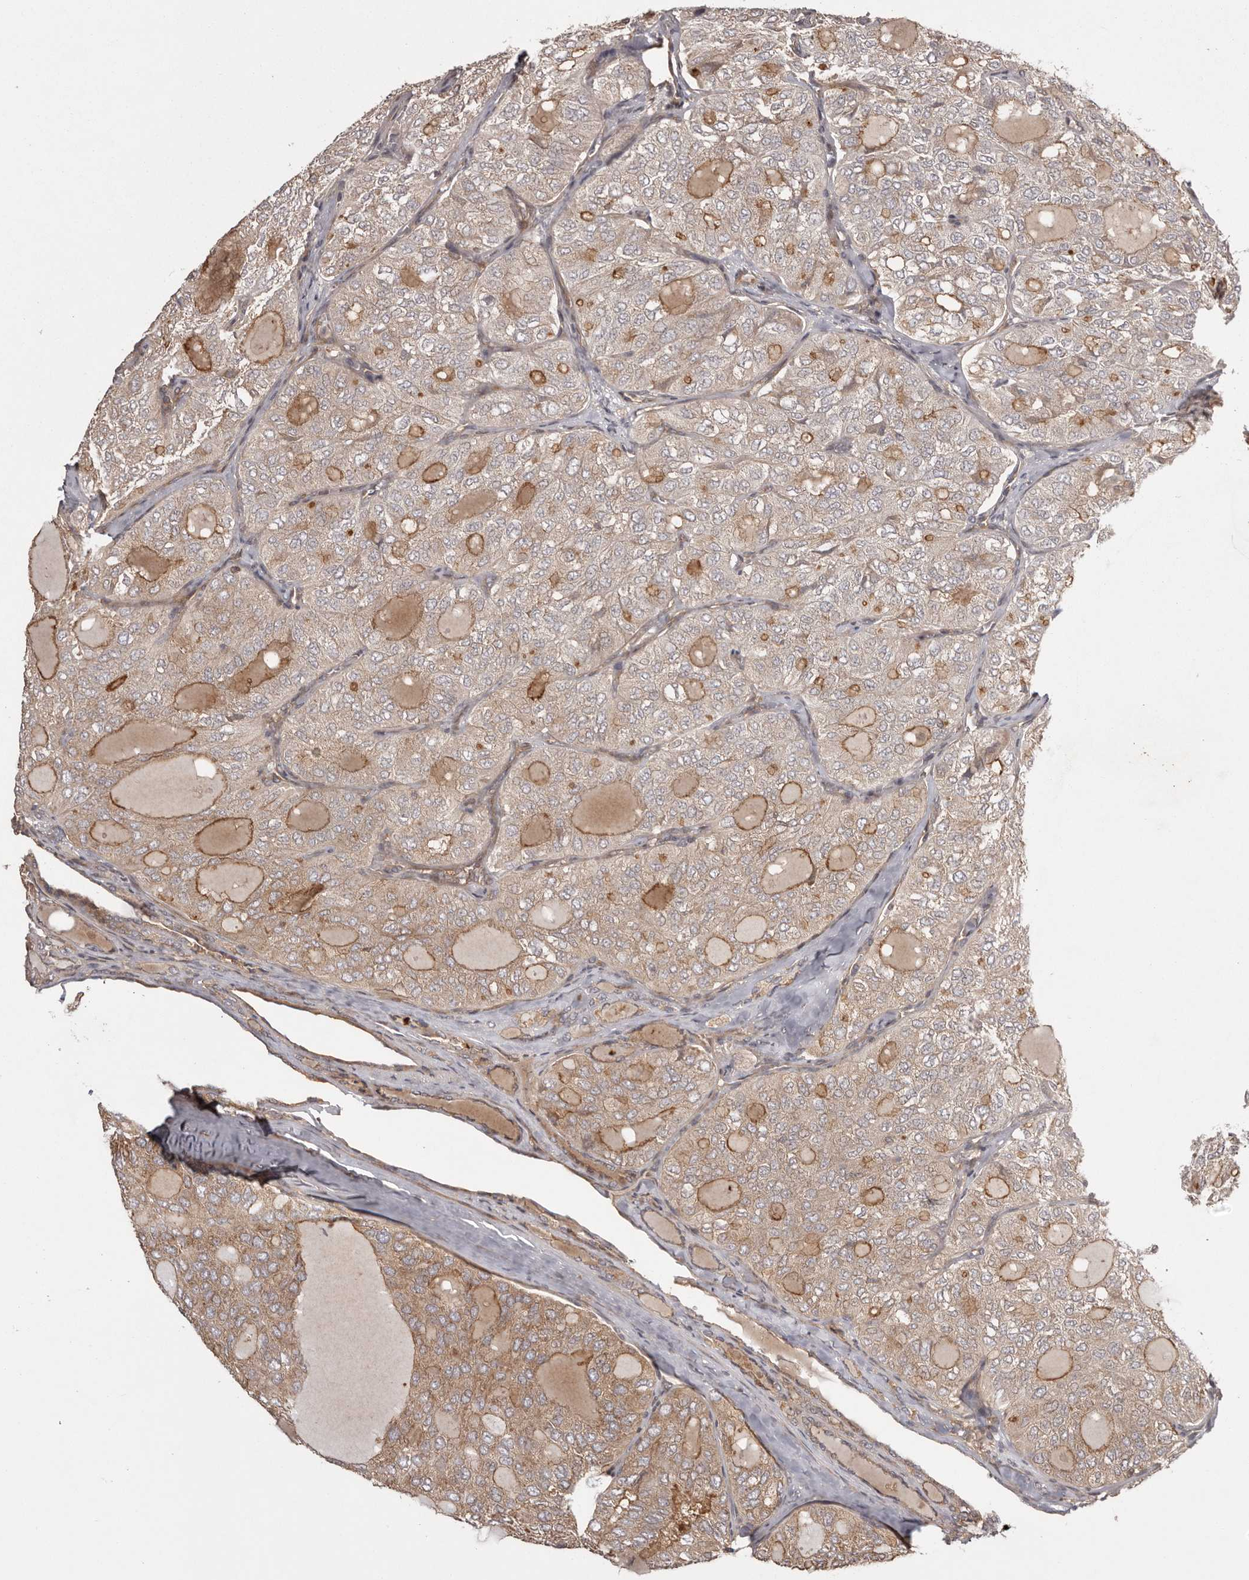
{"staining": {"intensity": "weak", "quantity": ">75%", "location": "cytoplasmic/membranous"}, "tissue": "thyroid cancer", "cell_type": "Tumor cells", "image_type": "cancer", "snomed": [{"axis": "morphology", "description": "Follicular adenoma carcinoma, NOS"}, {"axis": "topography", "description": "Thyroid gland"}], "caption": "DAB immunohistochemical staining of human thyroid cancer (follicular adenoma carcinoma) shows weak cytoplasmic/membranous protein expression in approximately >75% of tumor cells.", "gene": "NFKBIA", "patient": {"sex": "male", "age": 75}}